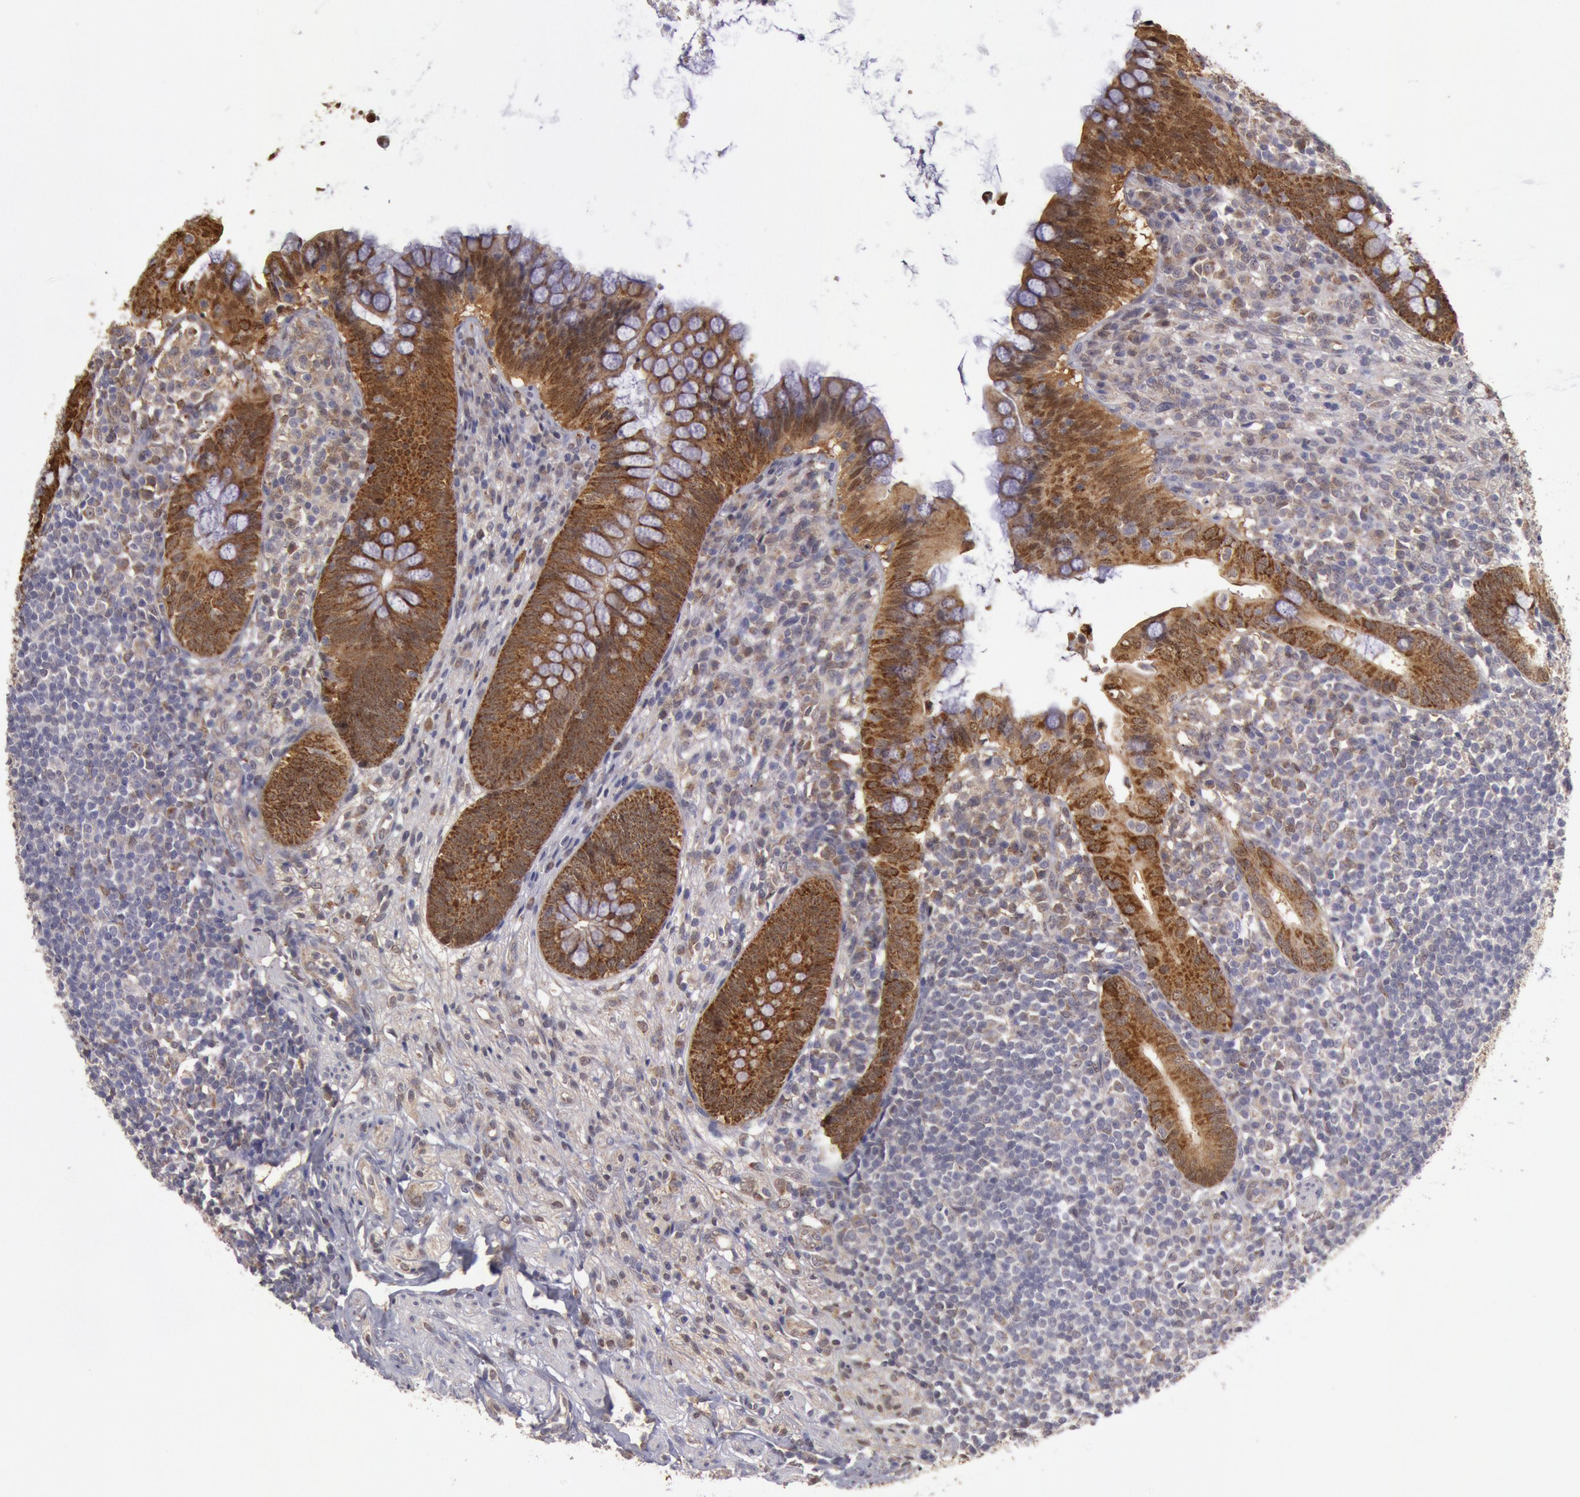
{"staining": {"intensity": "strong", "quantity": ">75%", "location": "cytoplasmic/membranous"}, "tissue": "appendix", "cell_type": "Glandular cells", "image_type": "normal", "snomed": [{"axis": "morphology", "description": "Normal tissue, NOS"}, {"axis": "topography", "description": "Appendix"}], "caption": "A brown stain labels strong cytoplasmic/membranous positivity of a protein in glandular cells of benign appendix.", "gene": "MPST", "patient": {"sex": "female", "age": 66}}